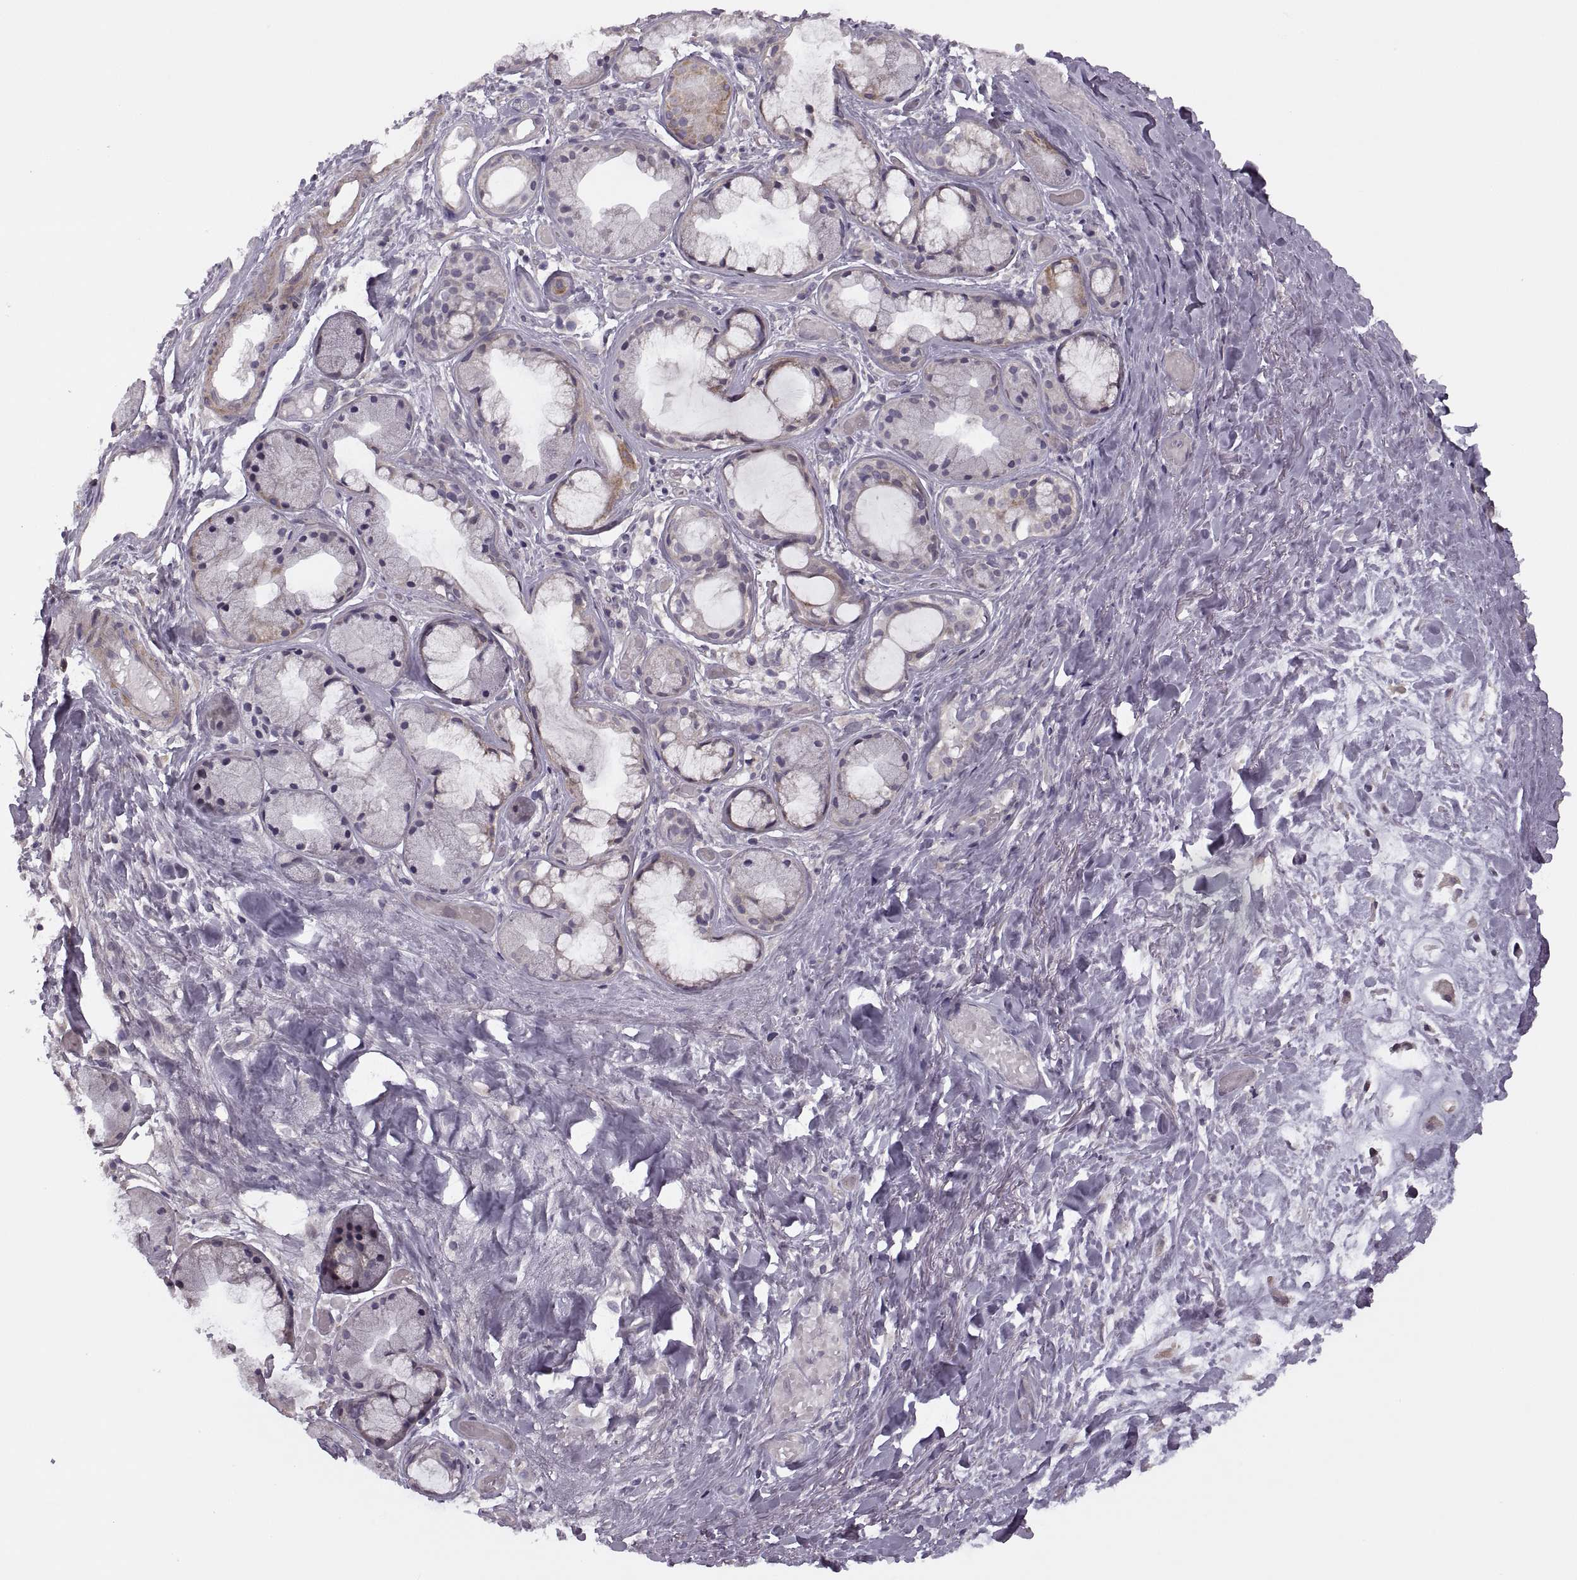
{"staining": {"intensity": "negative", "quantity": "none", "location": "none"}, "tissue": "soft tissue", "cell_type": "Fibroblasts", "image_type": "normal", "snomed": [{"axis": "morphology", "description": "Normal tissue, NOS"}, {"axis": "topography", "description": "Cartilage tissue"}], "caption": "Immunohistochemical staining of unremarkable soft tissue reveals no significant expression in fibroblasts. (Immunohistochemistry, brightfield microscopy, high magnification).", "gene": "RIPK4", "patient": {"sex": "male", "age": 62}}